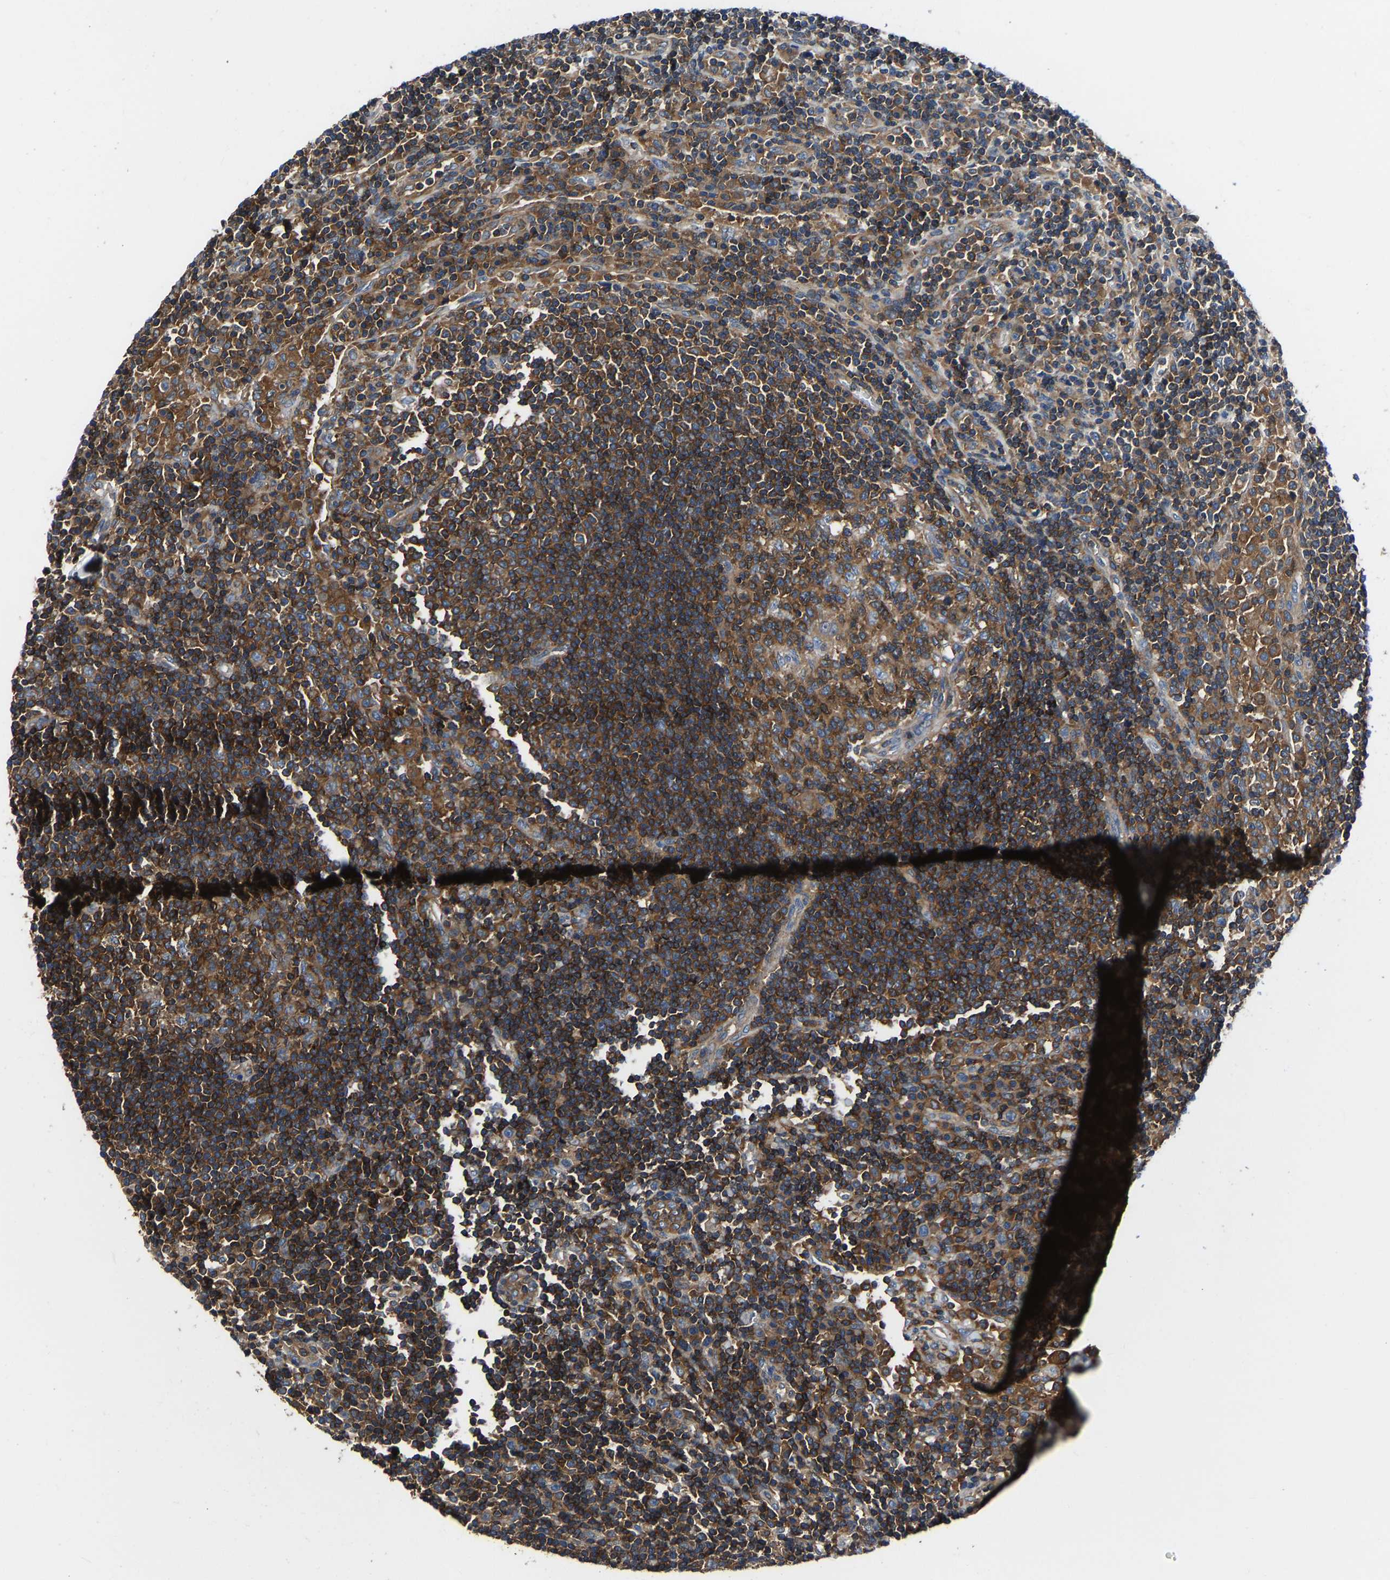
{"staining": {"intensity": "moderate", "quantity": ">75%", "location": "cytoplasmic/membranous"}, "tissue": "lymph node", "cell_type": "Germinal center cells", "image_type": "normal", "snomed": [{"axis": "morphology", "description": "Normal tissue, NOS"}, {"axis": "topography", "description": "Lymph node"}], "caption": "A micrograph of lymph node stained for a protein shows moderate cytoplasmic/membranous brown staining in germinal center cells. The staining was performed using DAB (3,3'-diaminobenzidine), with brown indicating positive protein expression. Nuclei are stained blue with hematoxylin.", "gene": "PRKAR1A", "patient": {"sex": "female", "age": 53}}